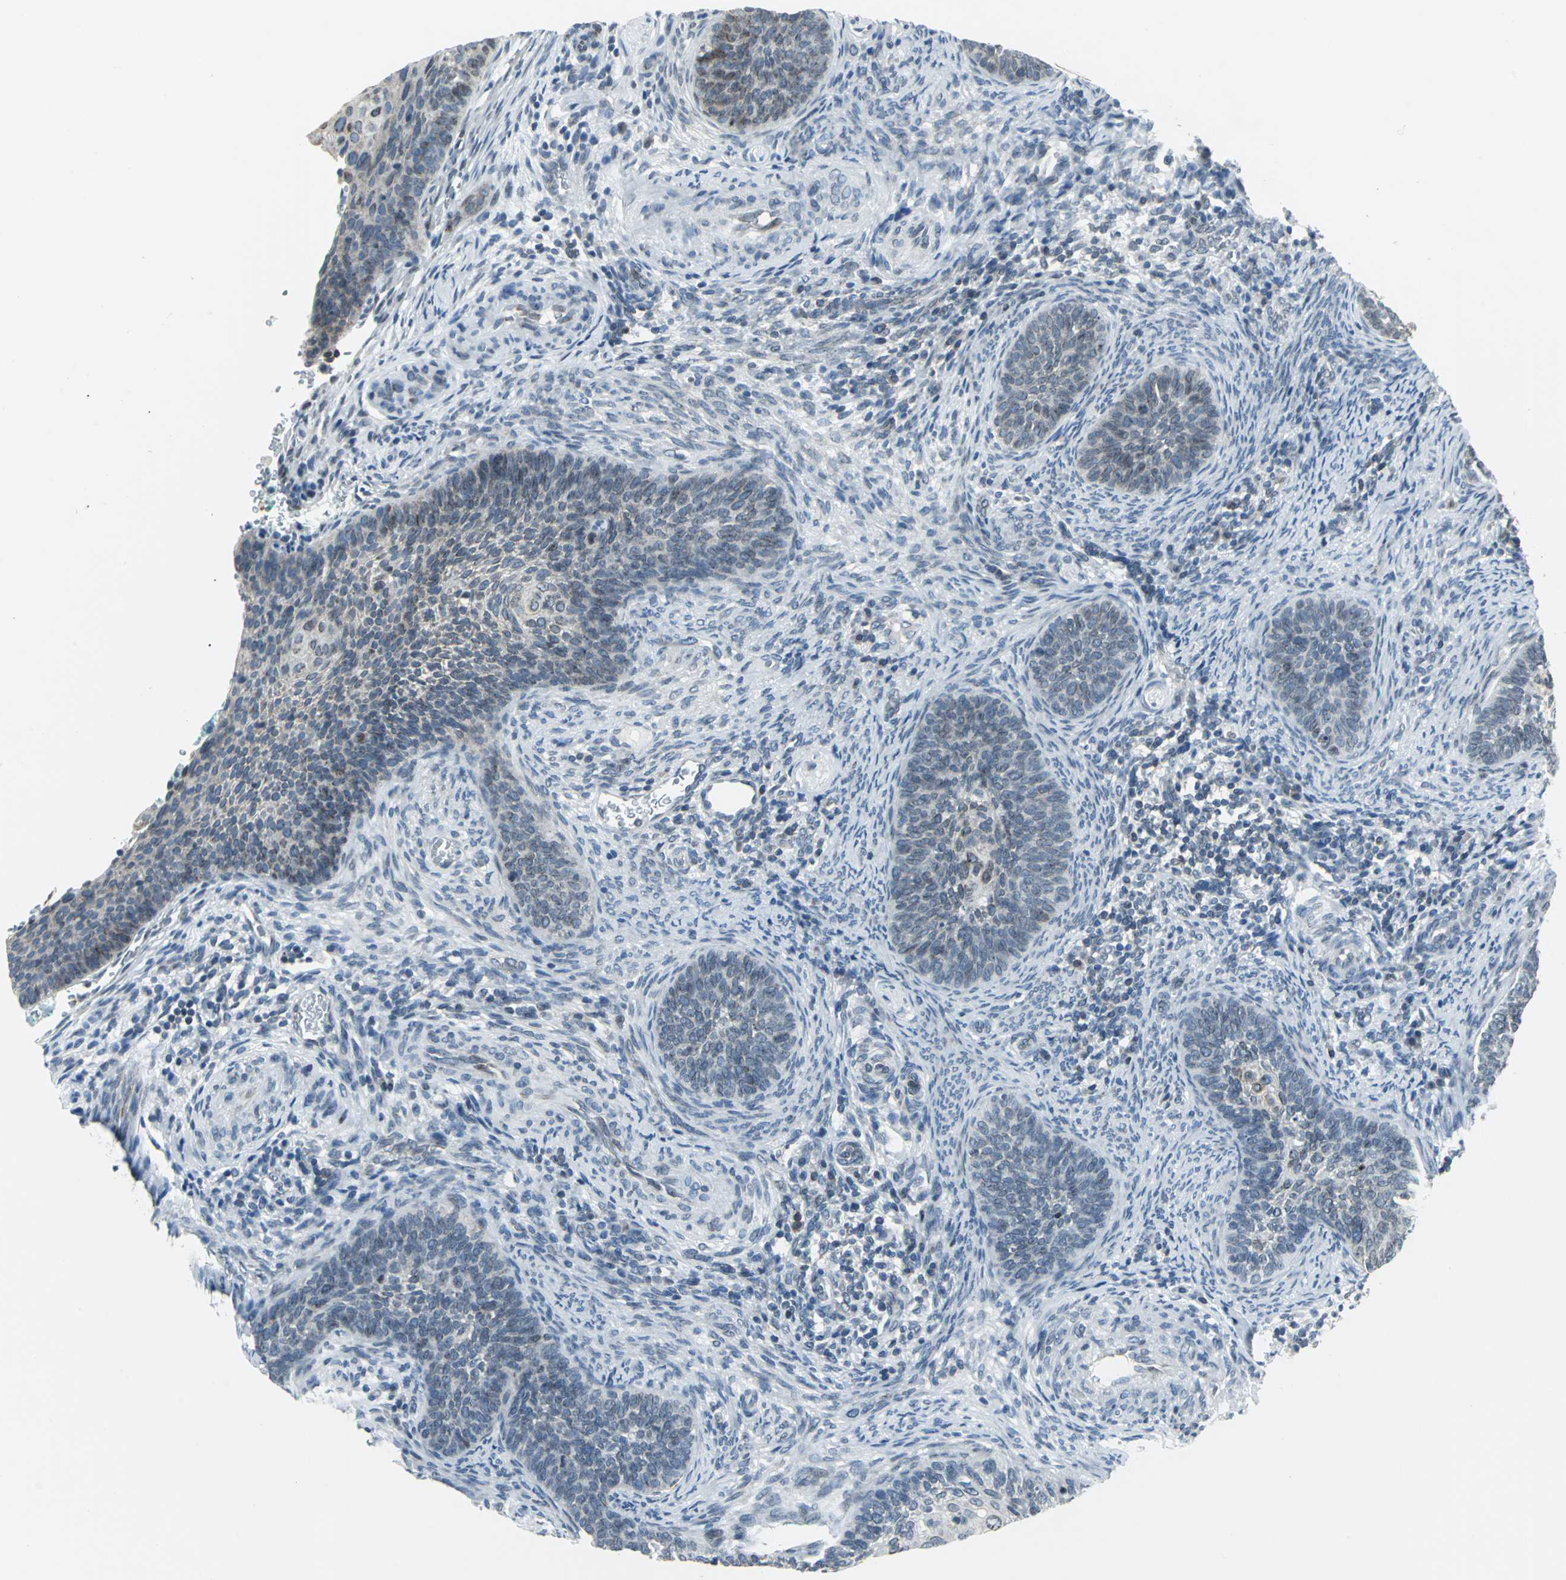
{"staining": {"intensity": "weak", "quantity": "<25%", "location": "nuclear"}, "tissue": "cervical cancer", "cell_type": "Tumor cells", "image_type": "cancer", "snomed": [{"axis": "morphology", "description": "Squamous cell carcinoma, NOS"}, {"axis": "topography", "description": "Cervix"}], "caption": "This is an immunohistochemistry (IHC) micrograph of cervical cancer. There is no positivity in tumor cells.", "gene": "SNUPN", "patient": {"sex": "female", "age": 33}}